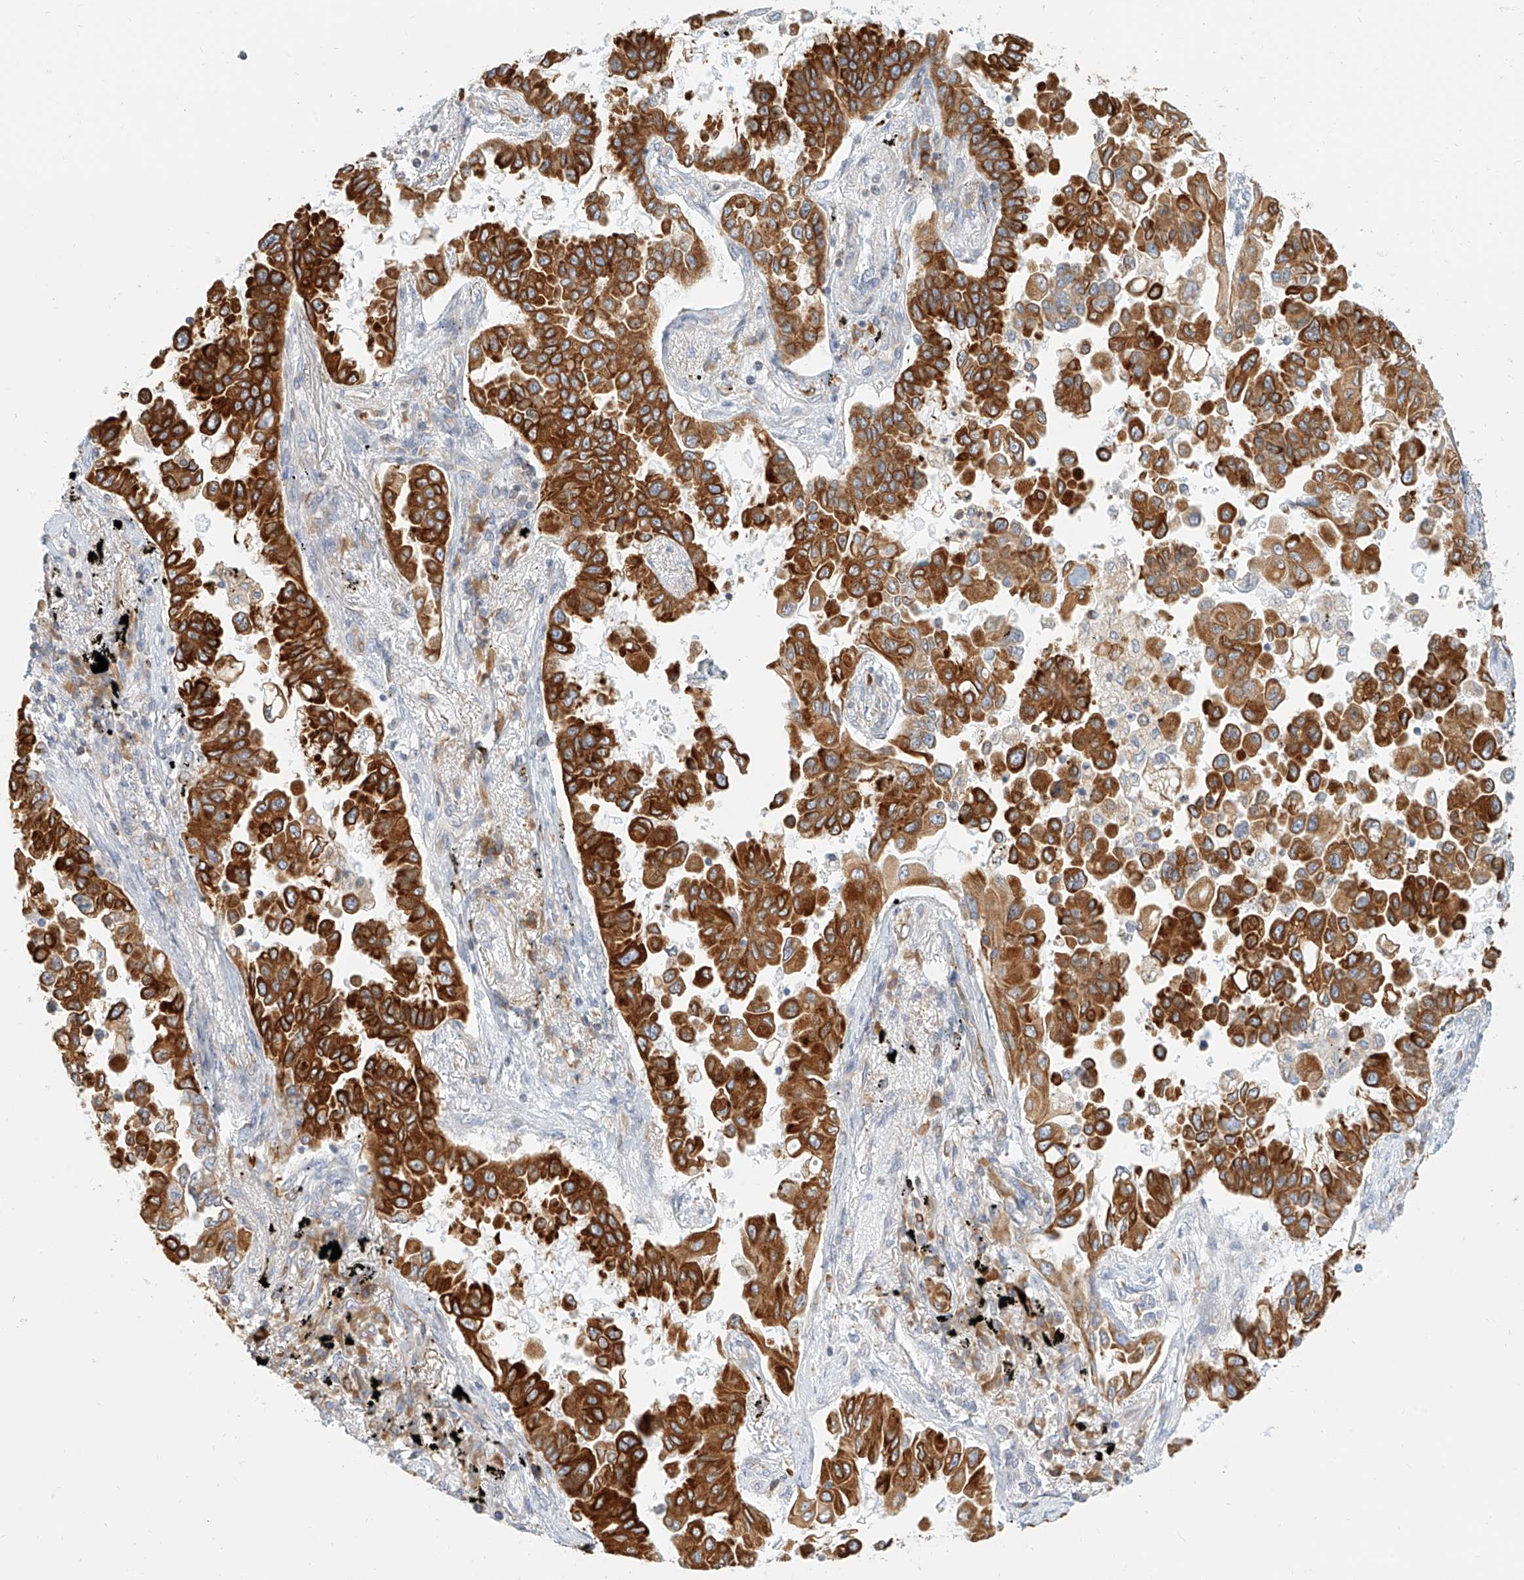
{"staining": {"intensity": "strong", "quantity": ">75%", "location": "cytoplasmic/membranous"}, "tissue": "lung cancer", "cell_type": "Tumor cells", "image_type": "cancer", "snomed": [{"axis": "morphology", "description": "Adenocarcinoma, NOS"}, {"axis": "topography", "description": "Lung"}], "caption": "IHC of human lung cancer shows high levels of strong cytoplasmic/membranous expression in about >75% of tumor cells. (Brightfield microscopy of DAB IHC at high magnification).", "gene": "DHRS7", "patient": {"sex": "female", "age": 67}}